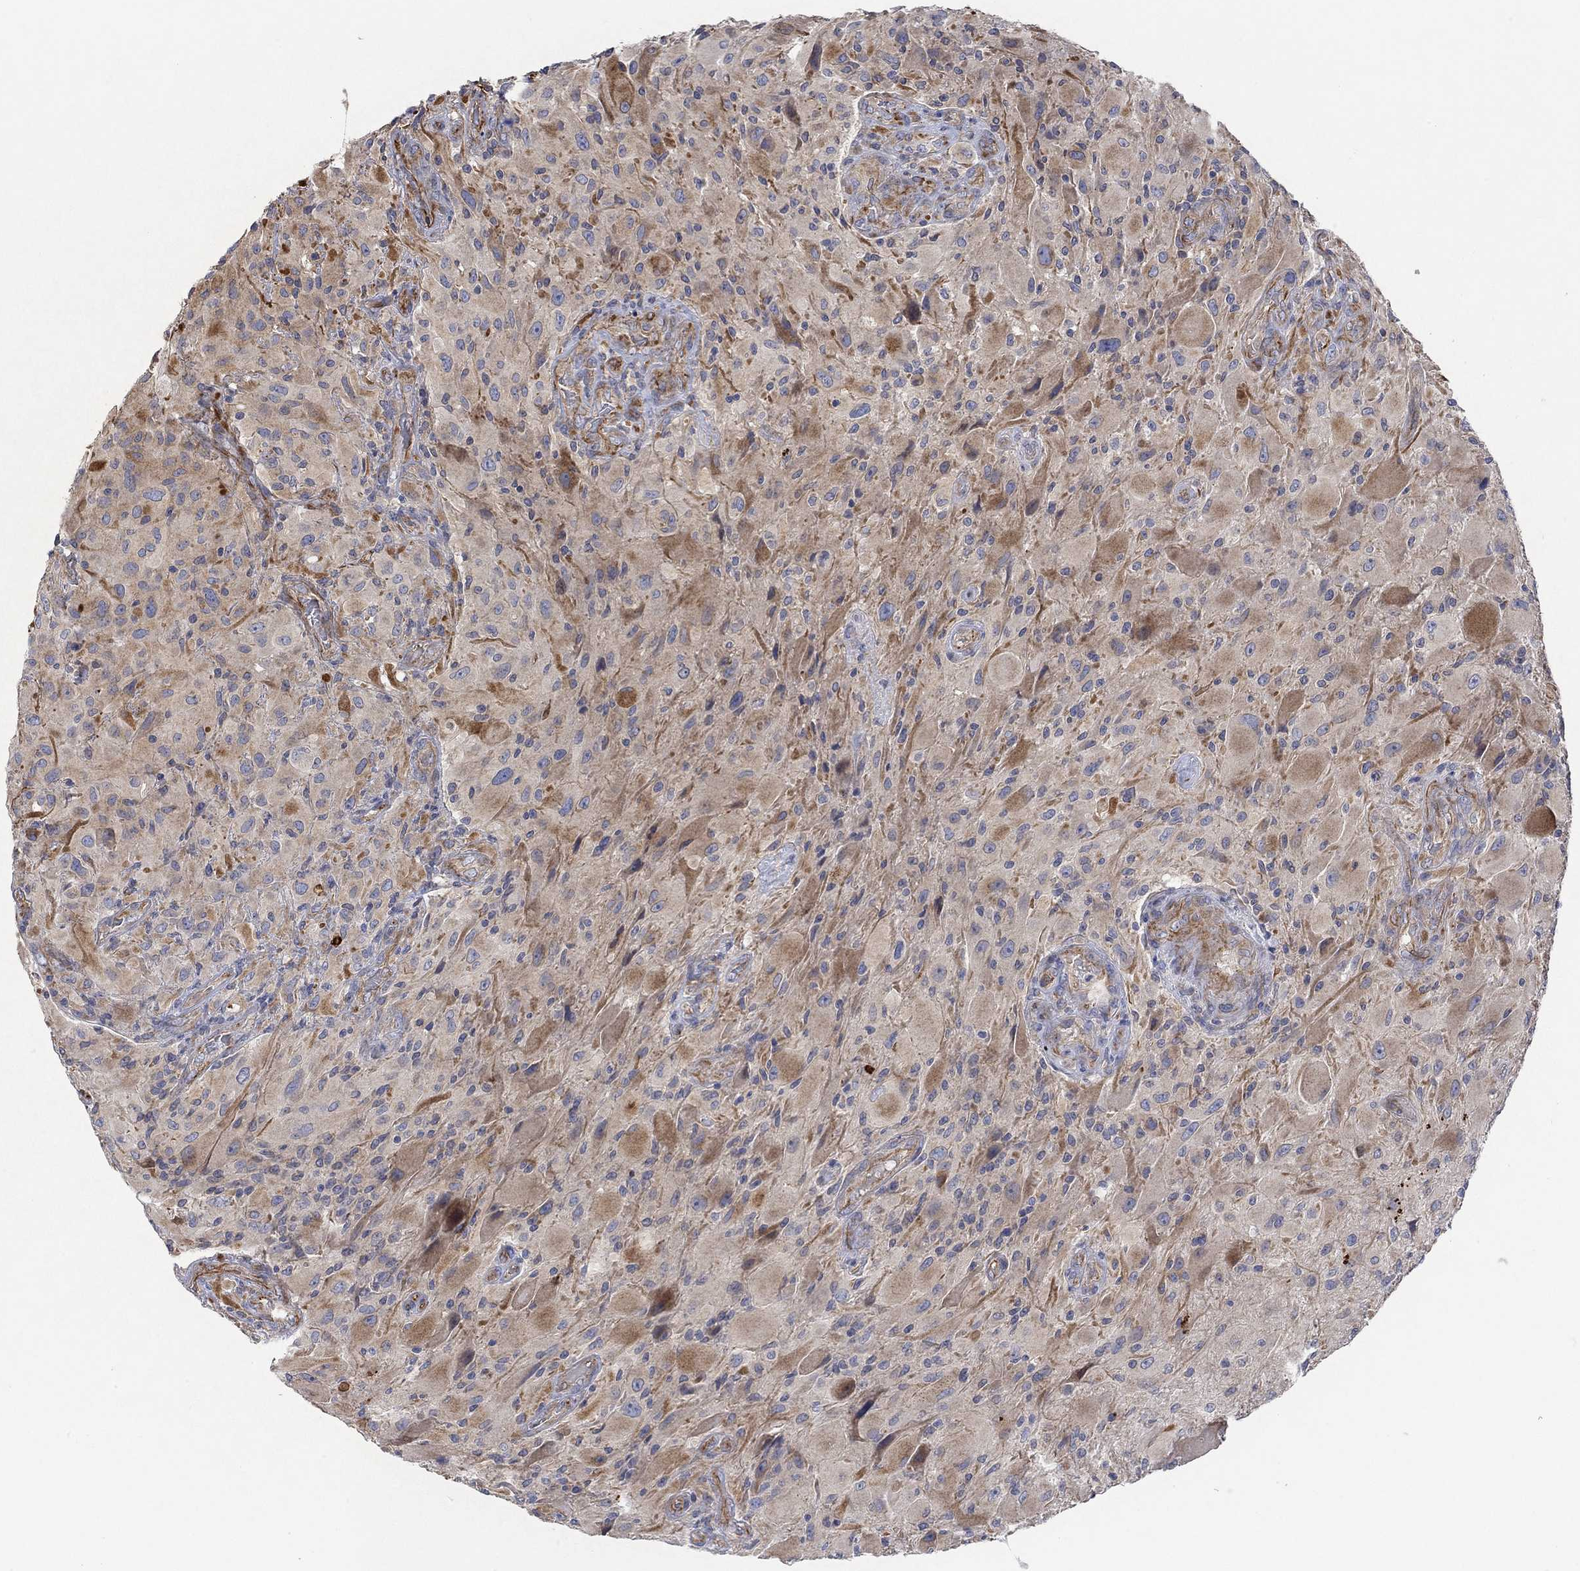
{"staining": {"intensity": "negative", "quantity": "none", "location": "none"}, "tissue": "glioma", "cell_type": "Tumor cells", "image_type": "cancer", "snomed": [{"axis": "morphology", "description": "Glioma, malignant, High grade"}, {"axis": "topography", "description": "Cerebral cortex"}], "caption": "DAB (3,3'-diaminobenzidine) immunohistochemical staining of human malignant glioma (high-grade) reveals no significant positivity in tumor cells.", "gene": "CAMK1D", "patient": {"sex": "male", "age": 35}}